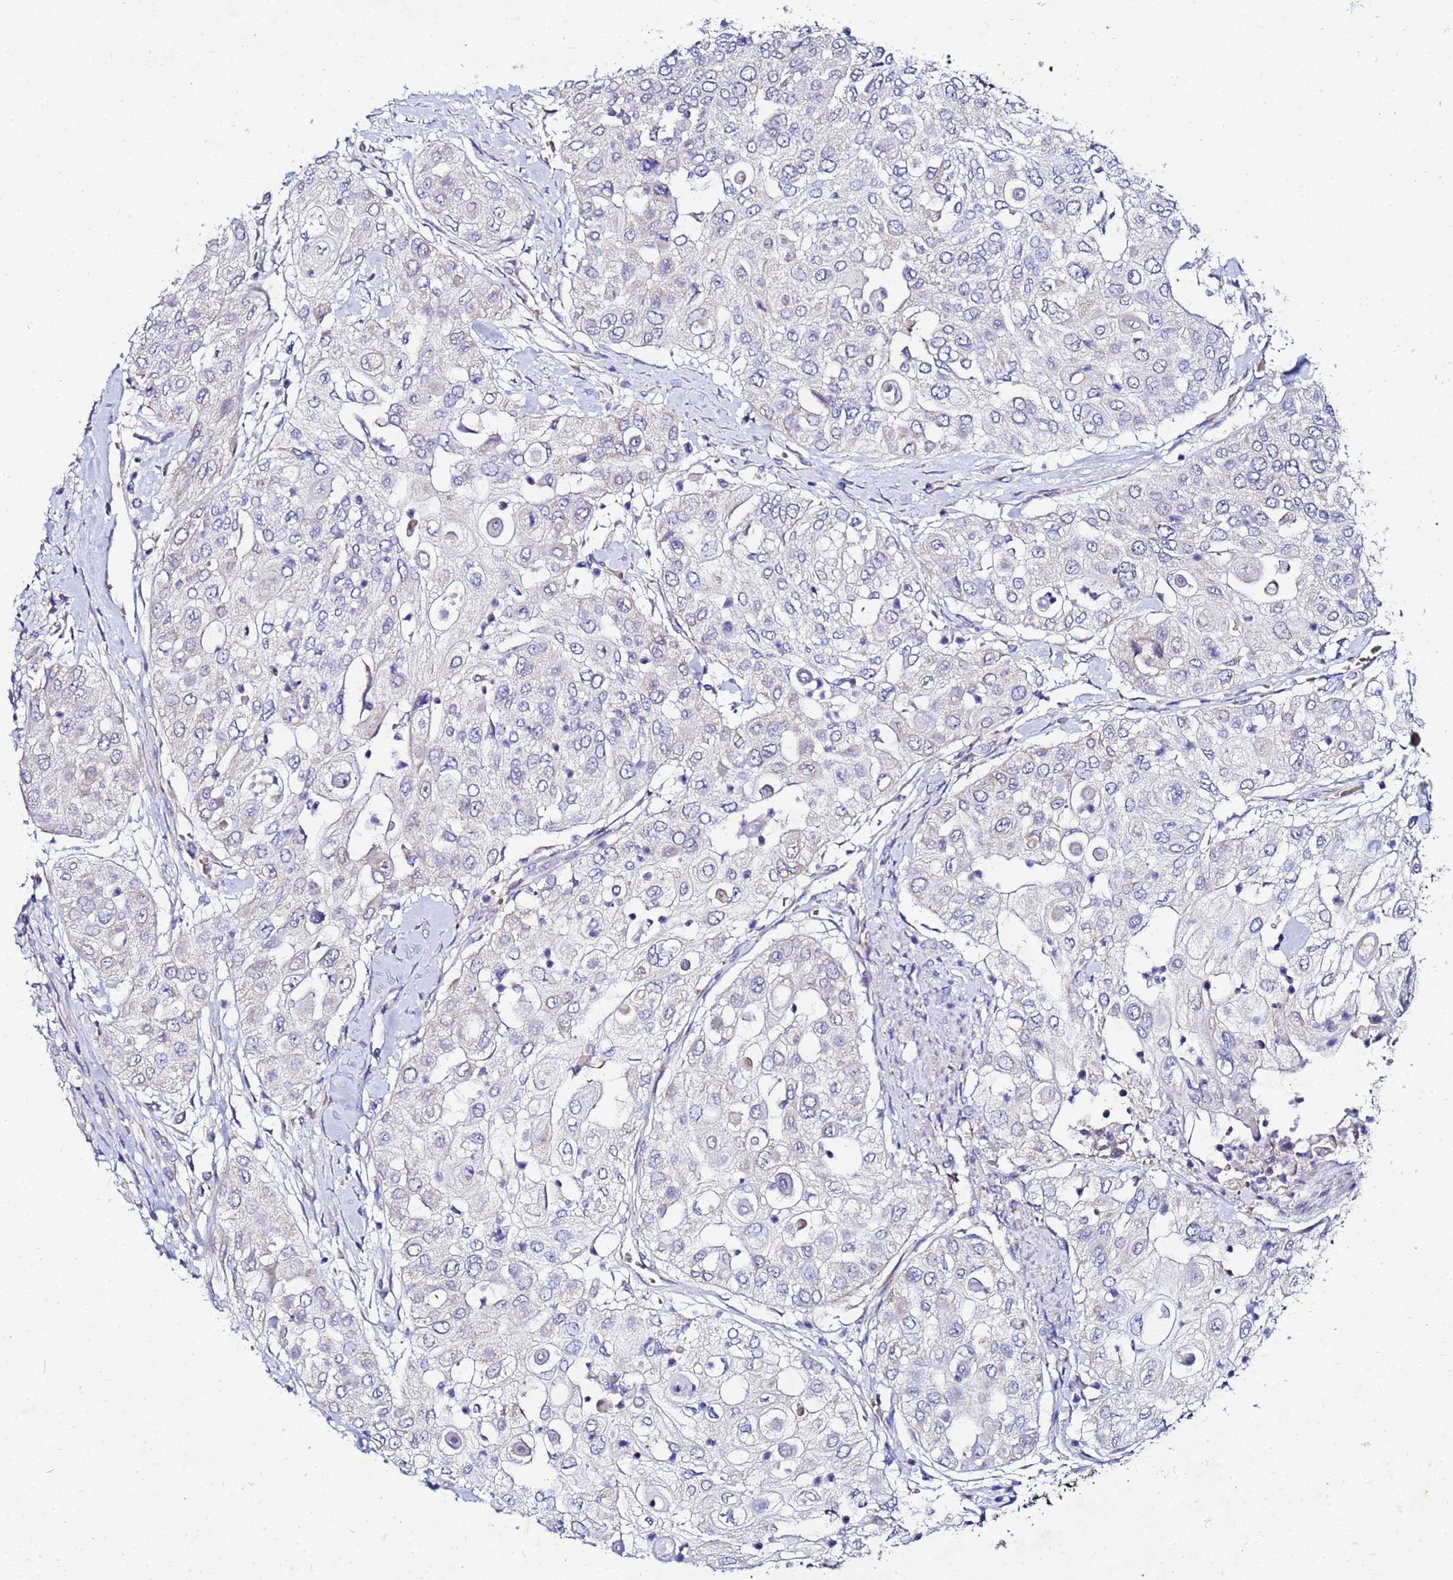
{"staining": {"intensity": "negative", "quantity": "none", "location": "none"}, "tissue": "urothelial cancer", "cell_type": "Tumor cells", "image_type": "cancer", "snomed": [{"axis": "morphology", "description": "Urothelial carcinoma, High grade"}, {"axis": "topography", "description": "Urinary bladder"}], "caption": "Photomicrograph shows no significant protein staining in tumor cells of urothelial cancer. (DAB immunohistochemistry, high magnification).", "gene": "FAHD2A", "patient": {"sex": "female", "age": 79}}